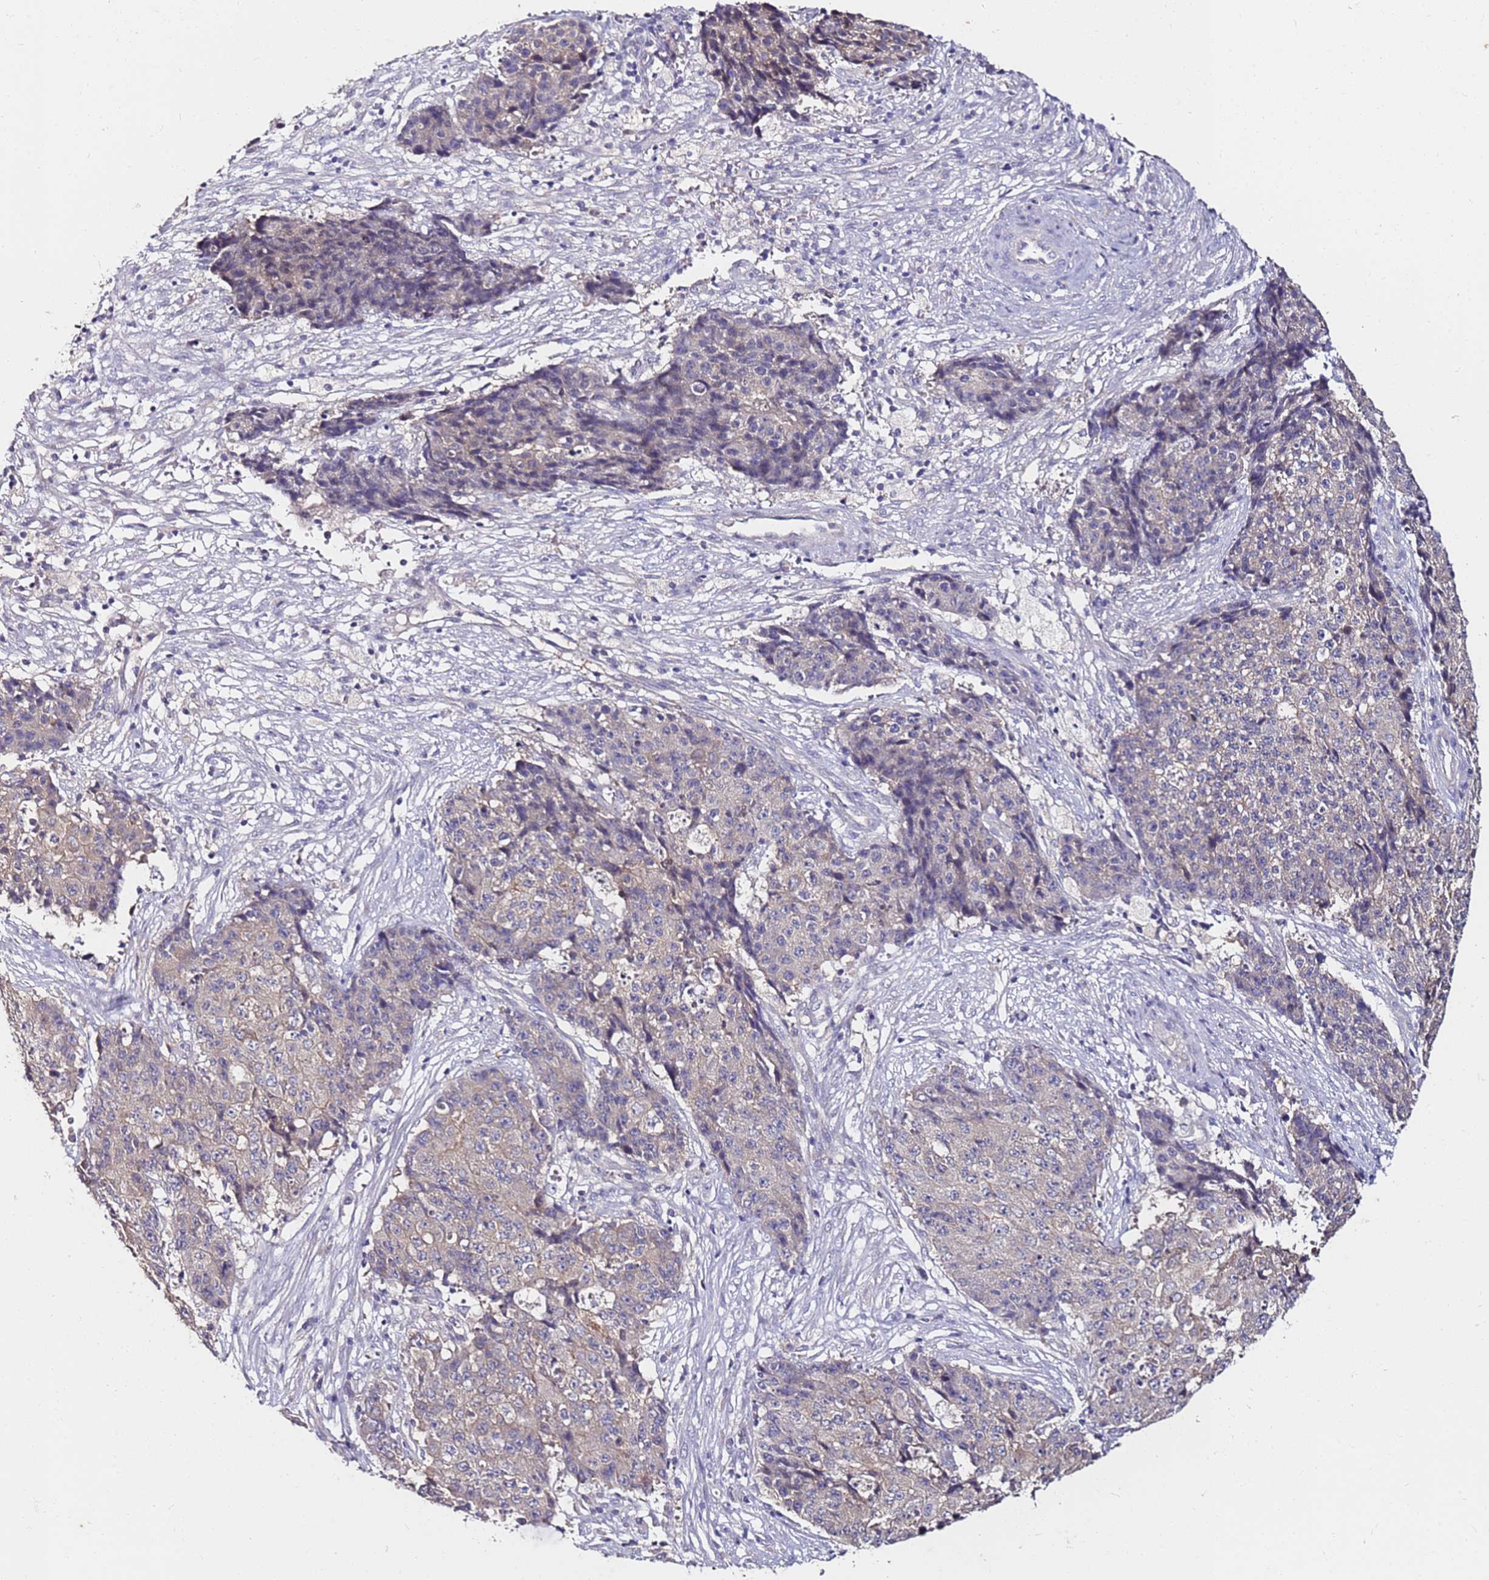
{"staining": {"intensity": "weak", "quantity": "<25%", "location": "cytoplasmic/membranous"}, "tissue": "ovarian cancer", "cell_type": "Tumor cells", "image_type": "cancer", "snomed": [{"axis": "morphology", "description": "Carcinoma, endometroid"}, {"axis": "topography", "description": "Ovary"}], "caption": "IHC histopathology image of neoplastic tissue: endometroid carcinoma (ovarian) stained with DAB reveals no significant protein expression in tumor cells.", "gene": "SRRM5", "patient": {"sex": "female", "age": 42}}